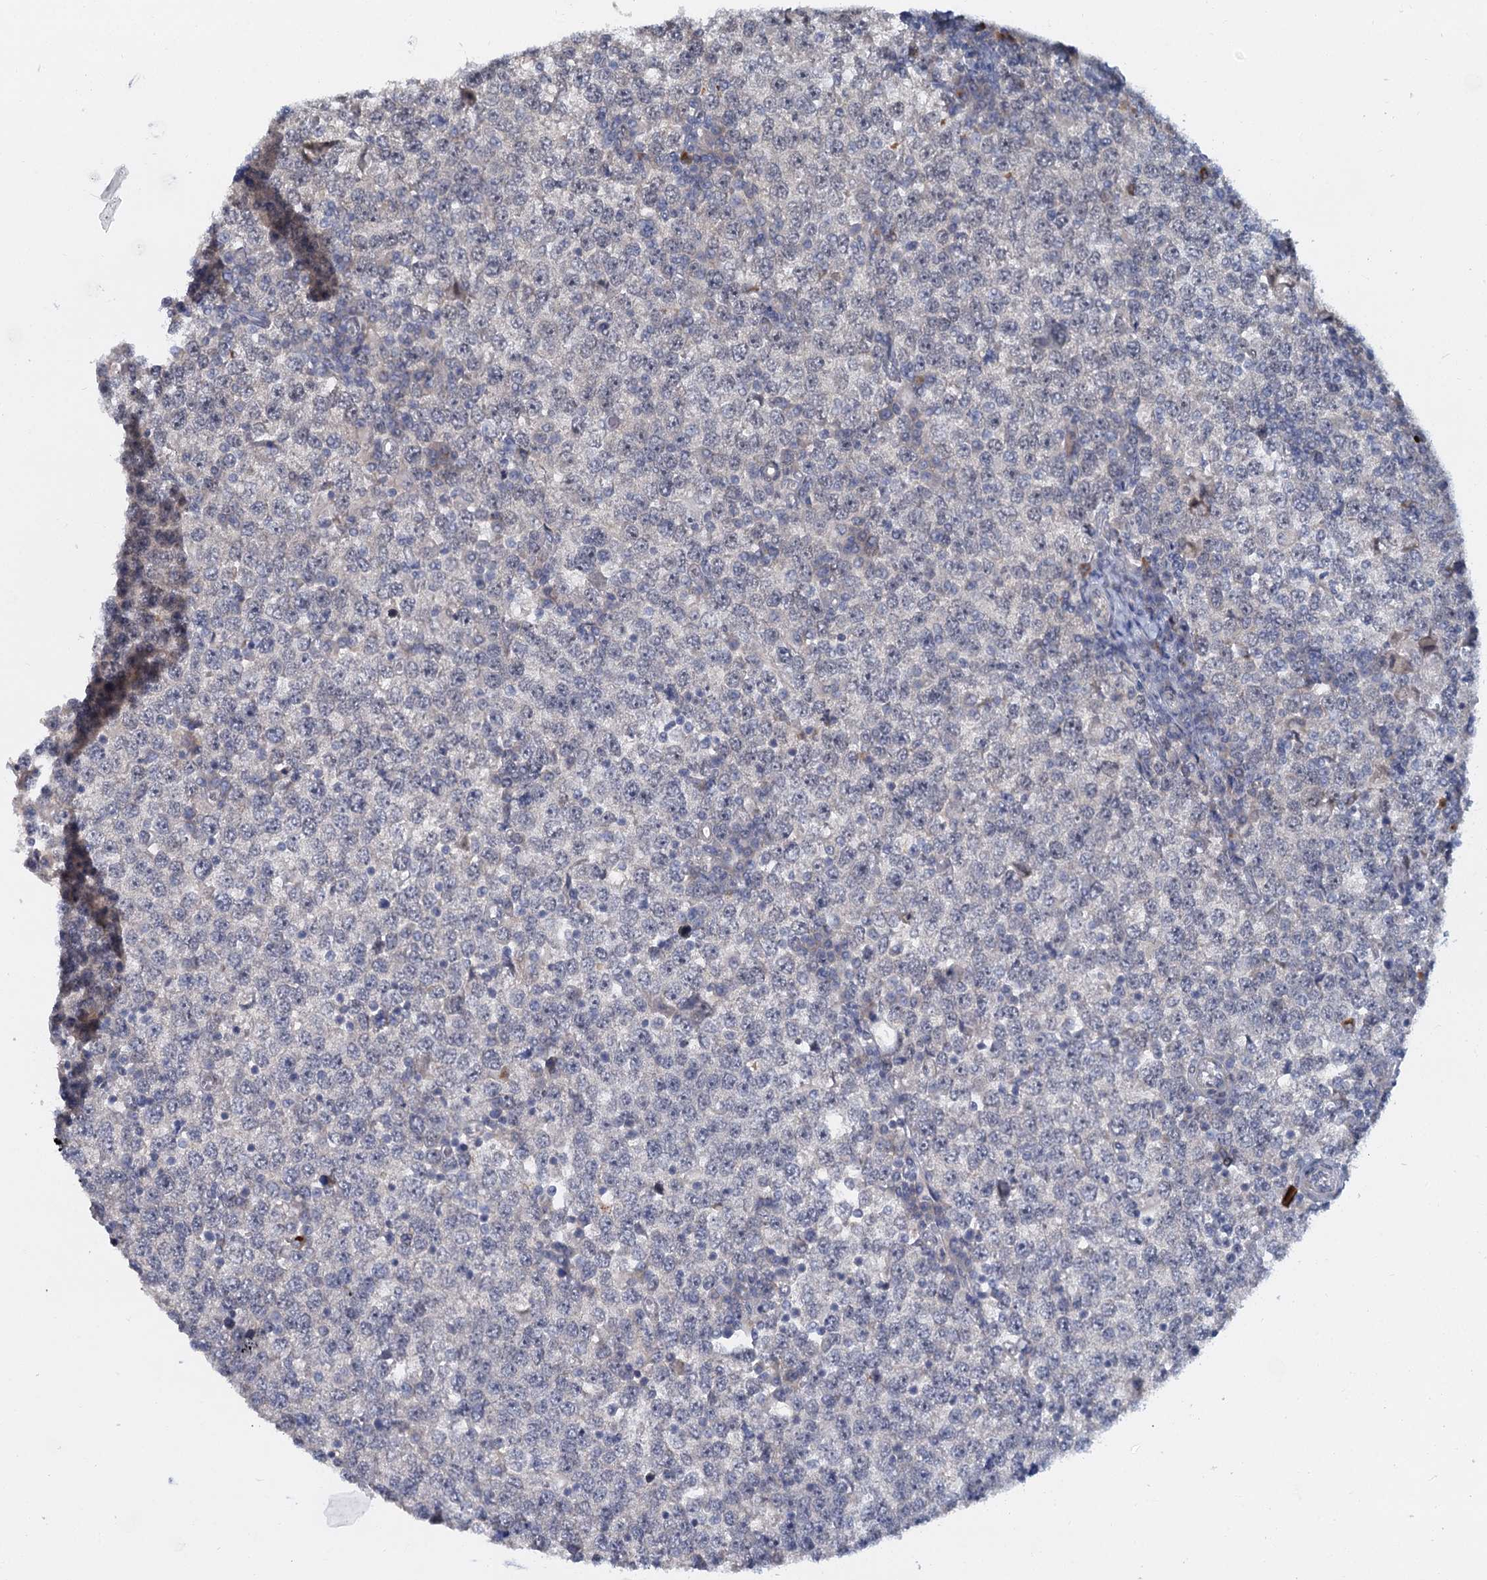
{"staining": {"intensity": "negative", "quantity": "none", "location": "none"}, "tissue": "testis cancer", "cell_type": "Tumor cells", "image_type": "cancer", "snomed": [{"axis": "morphology", "description": "Seminoma, NOS"}, {"axis": "topography", "description": "Testis"}], "caption": "A micrograph of testis cancer (seminoma) stained for a protein exhibits no brown staining in tumor cells. (Brightfield microscopy of DAB (3,3'-diaminobenzidine) immunohistochemistry (IHC) at high magnification).", "gene": "ACRBP", "patient": {"sex": "male", "age": 65}}